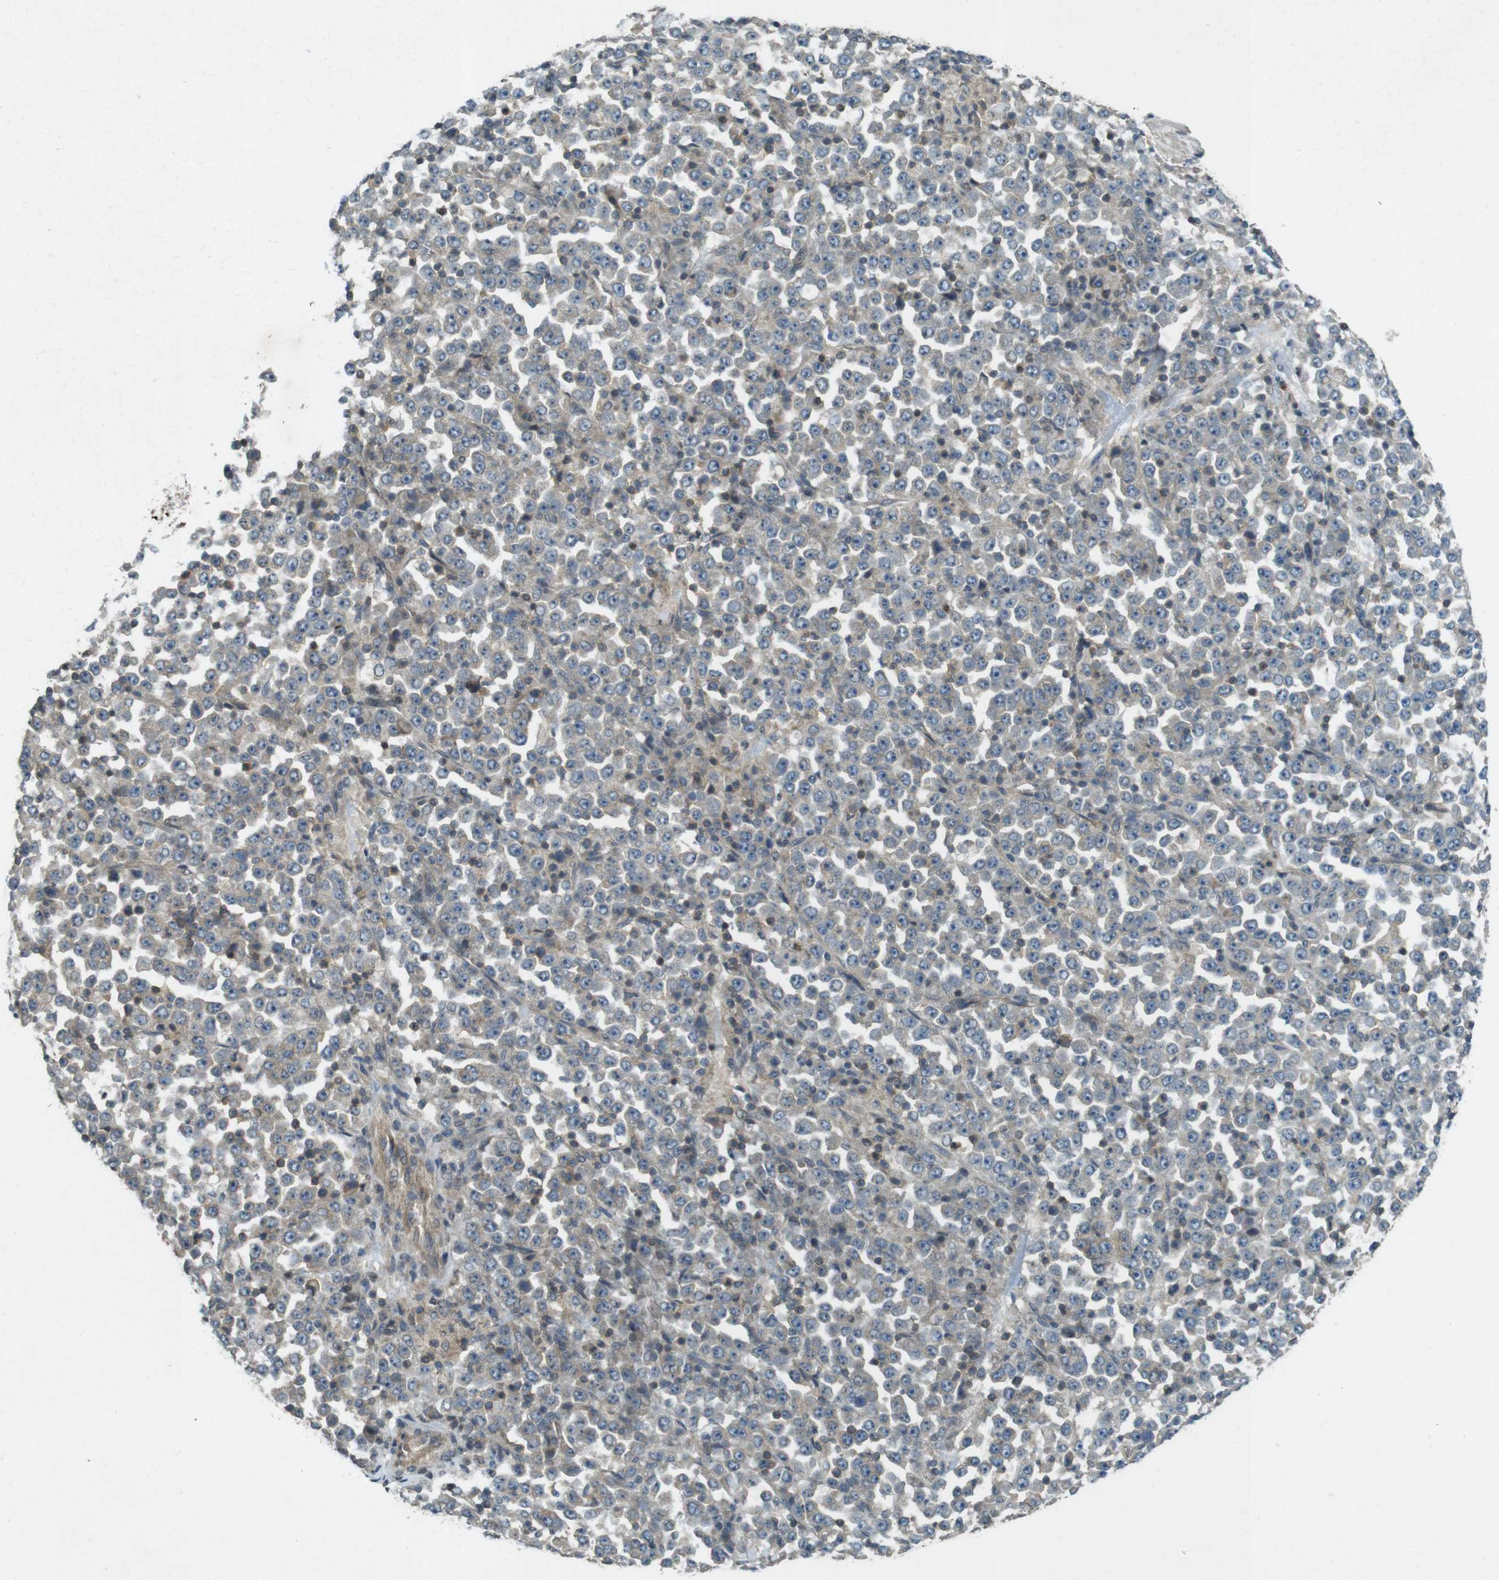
{"staining": {"intensity": "negative", "quantity": "none", "location": "none"}, "tissue": "stomach cancer", "cell_type": "Tumor cells", "image_type": "cancer", "snomed": [{"axis": "morphology", "description": "Normal tissue, NOS"}, {"axis": "morphology", "description": "Adenocarcinoma, NOS"}, {"axis": "topography", "description": "Stomach, upper"}, {"axis": "topography", "description": "Stomach"}], "caption": "High magnification brightfield microscopy of stomach cancer (adenocarcinoma) stained with DAB (brown) and counterstained with hematoxylin (blue): tumor cells show no significant positivity.", "gene": "ZYX", "patient": {"sex": "male", "age": 59}}